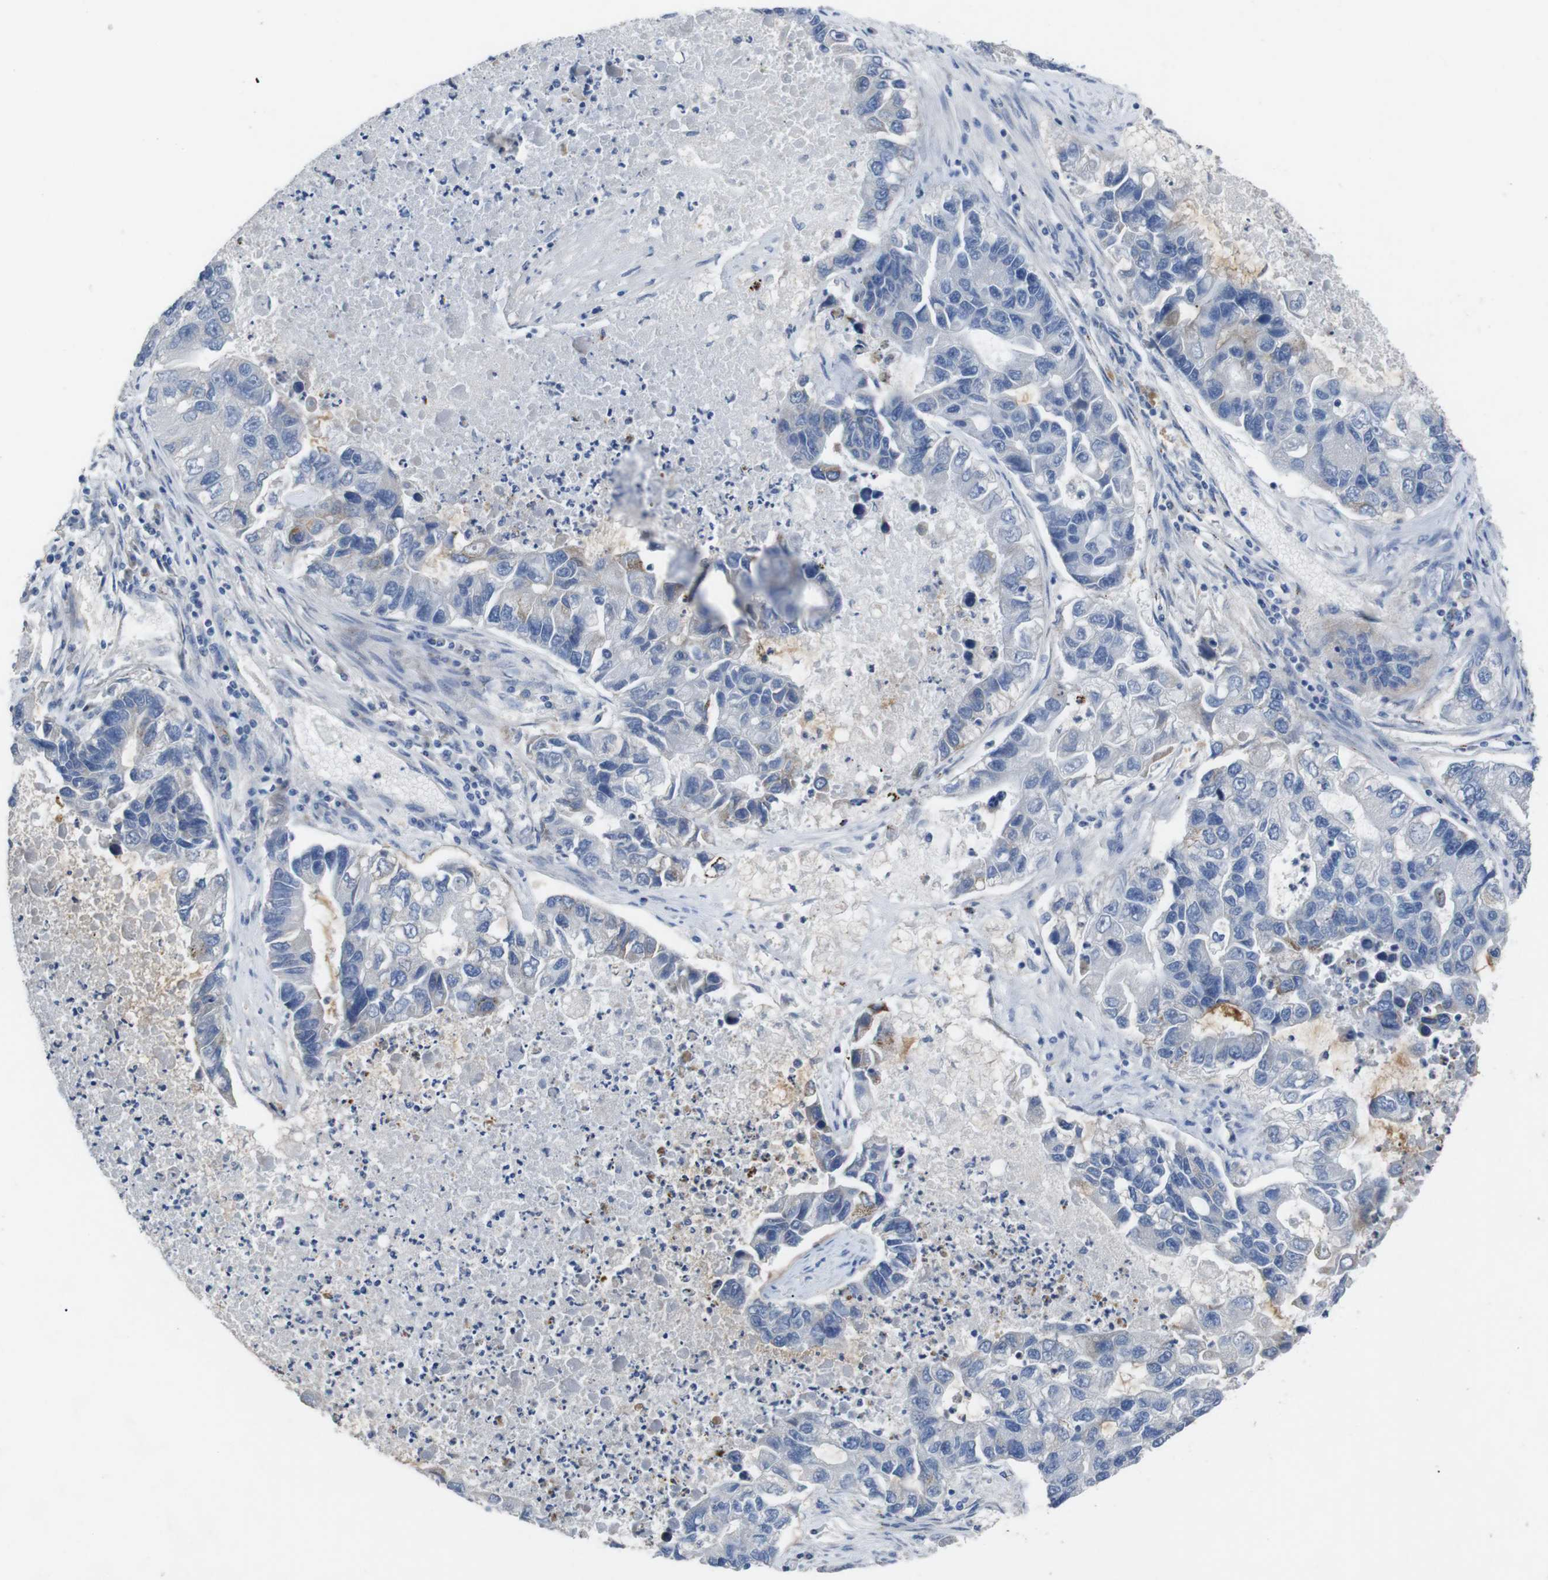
{"staining": {"intensity": "negative", "quantity": "none", "location": "none"}, "tissue": "lung cancer", "cell_type": "Tumor cells", "image_type": "cancer", "snomed": [{"axis": "morphology", "description": "Adenocarcinoma, NOS"}, {"axis": "topography", "description": "Lung"}], "caption": "This is an immunohistochemistry histopathology image of human lung cancer. There is no staining in tumor cells.", "gene": "GJB2", "patient": {"sex": "female", "age": 51}}